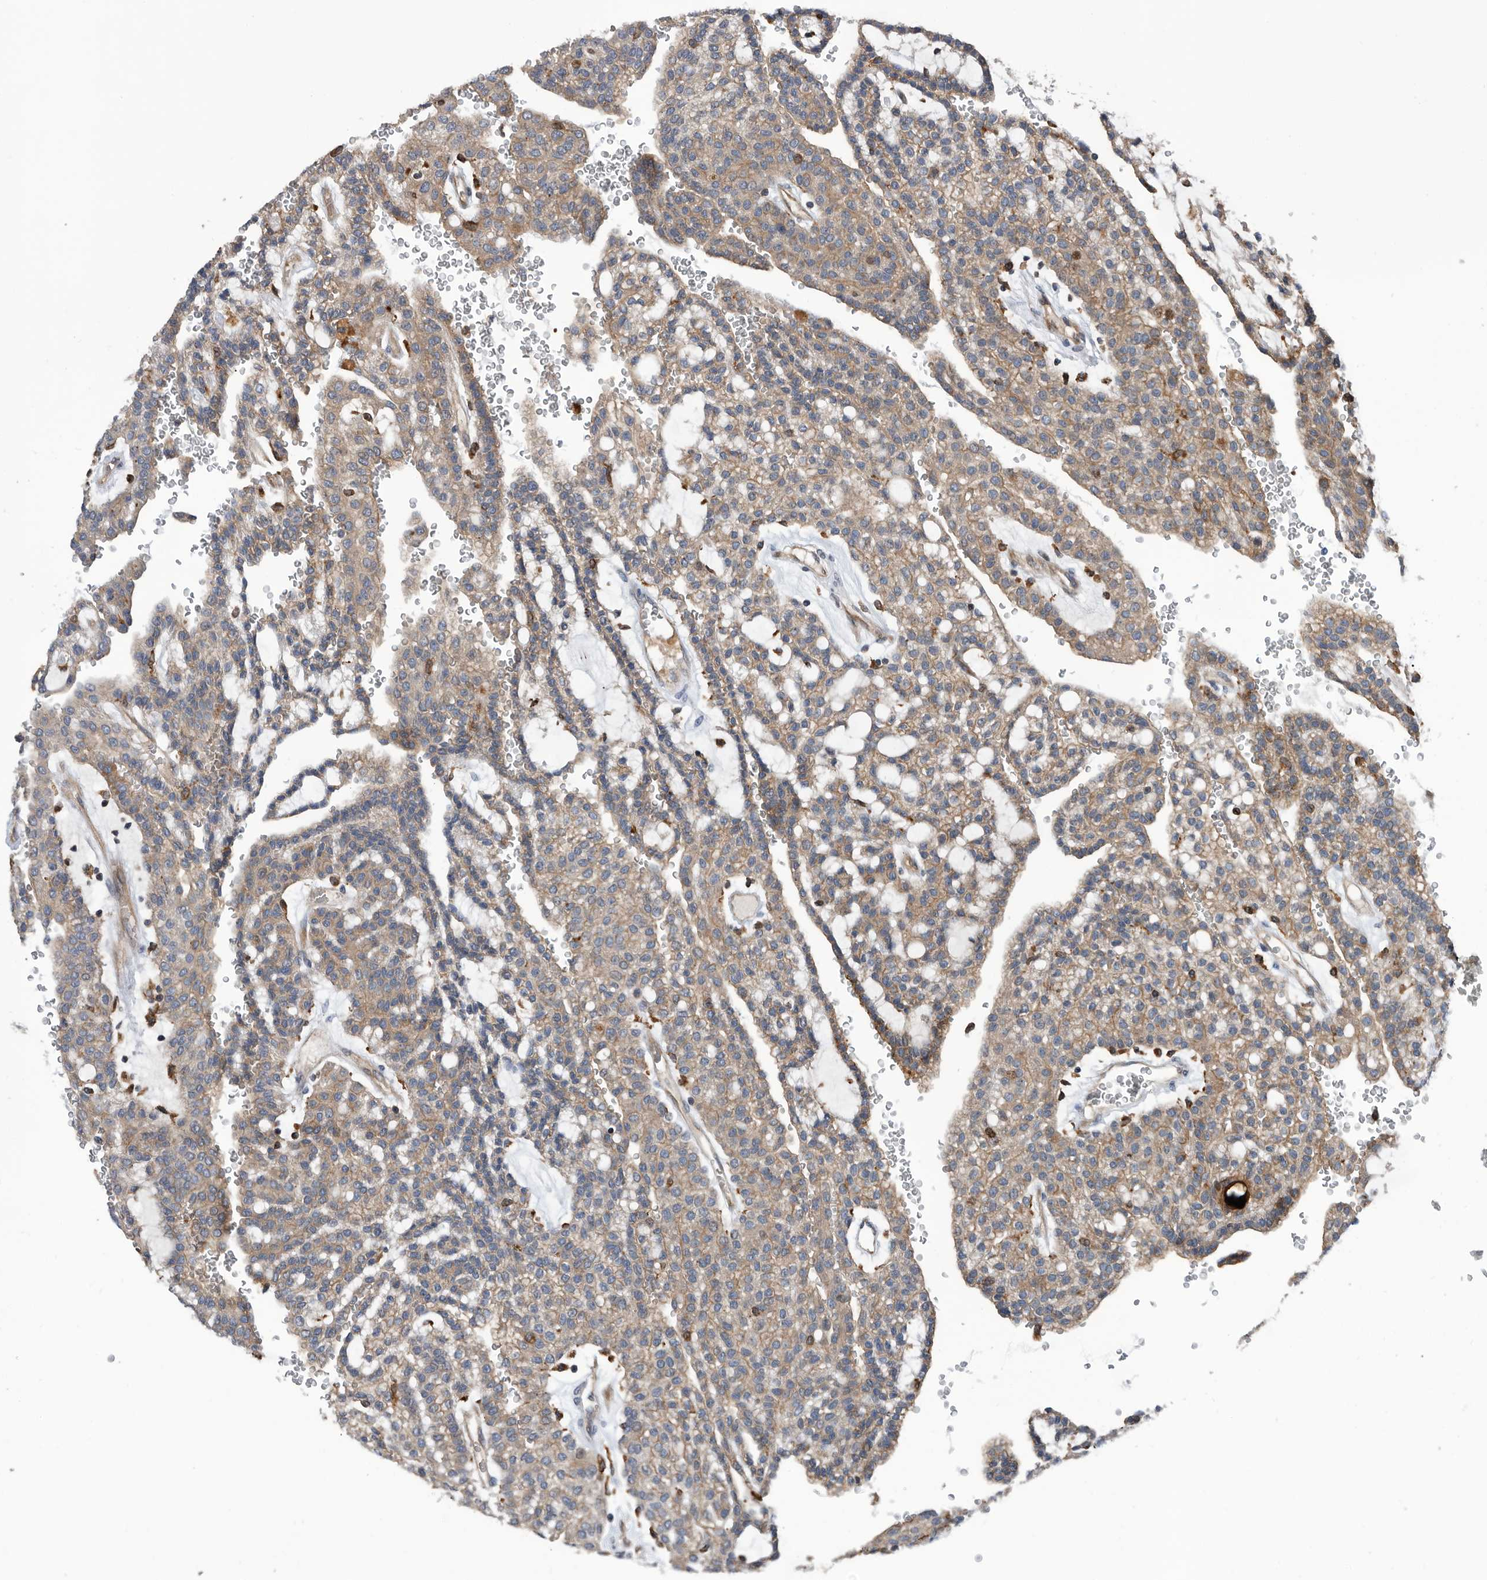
{"staining": {"intensity": "weak", "quantity": "25%-75%", "location": "cytoplasmic/membranous"}, "tissue": "renal cancer", "cell_type": "Tumor cells", "image_type": "cancer", "snomed": [{"axis": "morphology", "description": "Adenocarcinoma, NOS"}, {"axis": "topography", "description": "Kidney"}], "caption": "This is an image of immunohistochemistry (IHC) staining of adenocarcinoma (renal), which shows weak positivity in the cytoplasmic/membranous of tumor cells.", "gene": "ATAD2", "patient": {"sex": "male", "age": 63}}